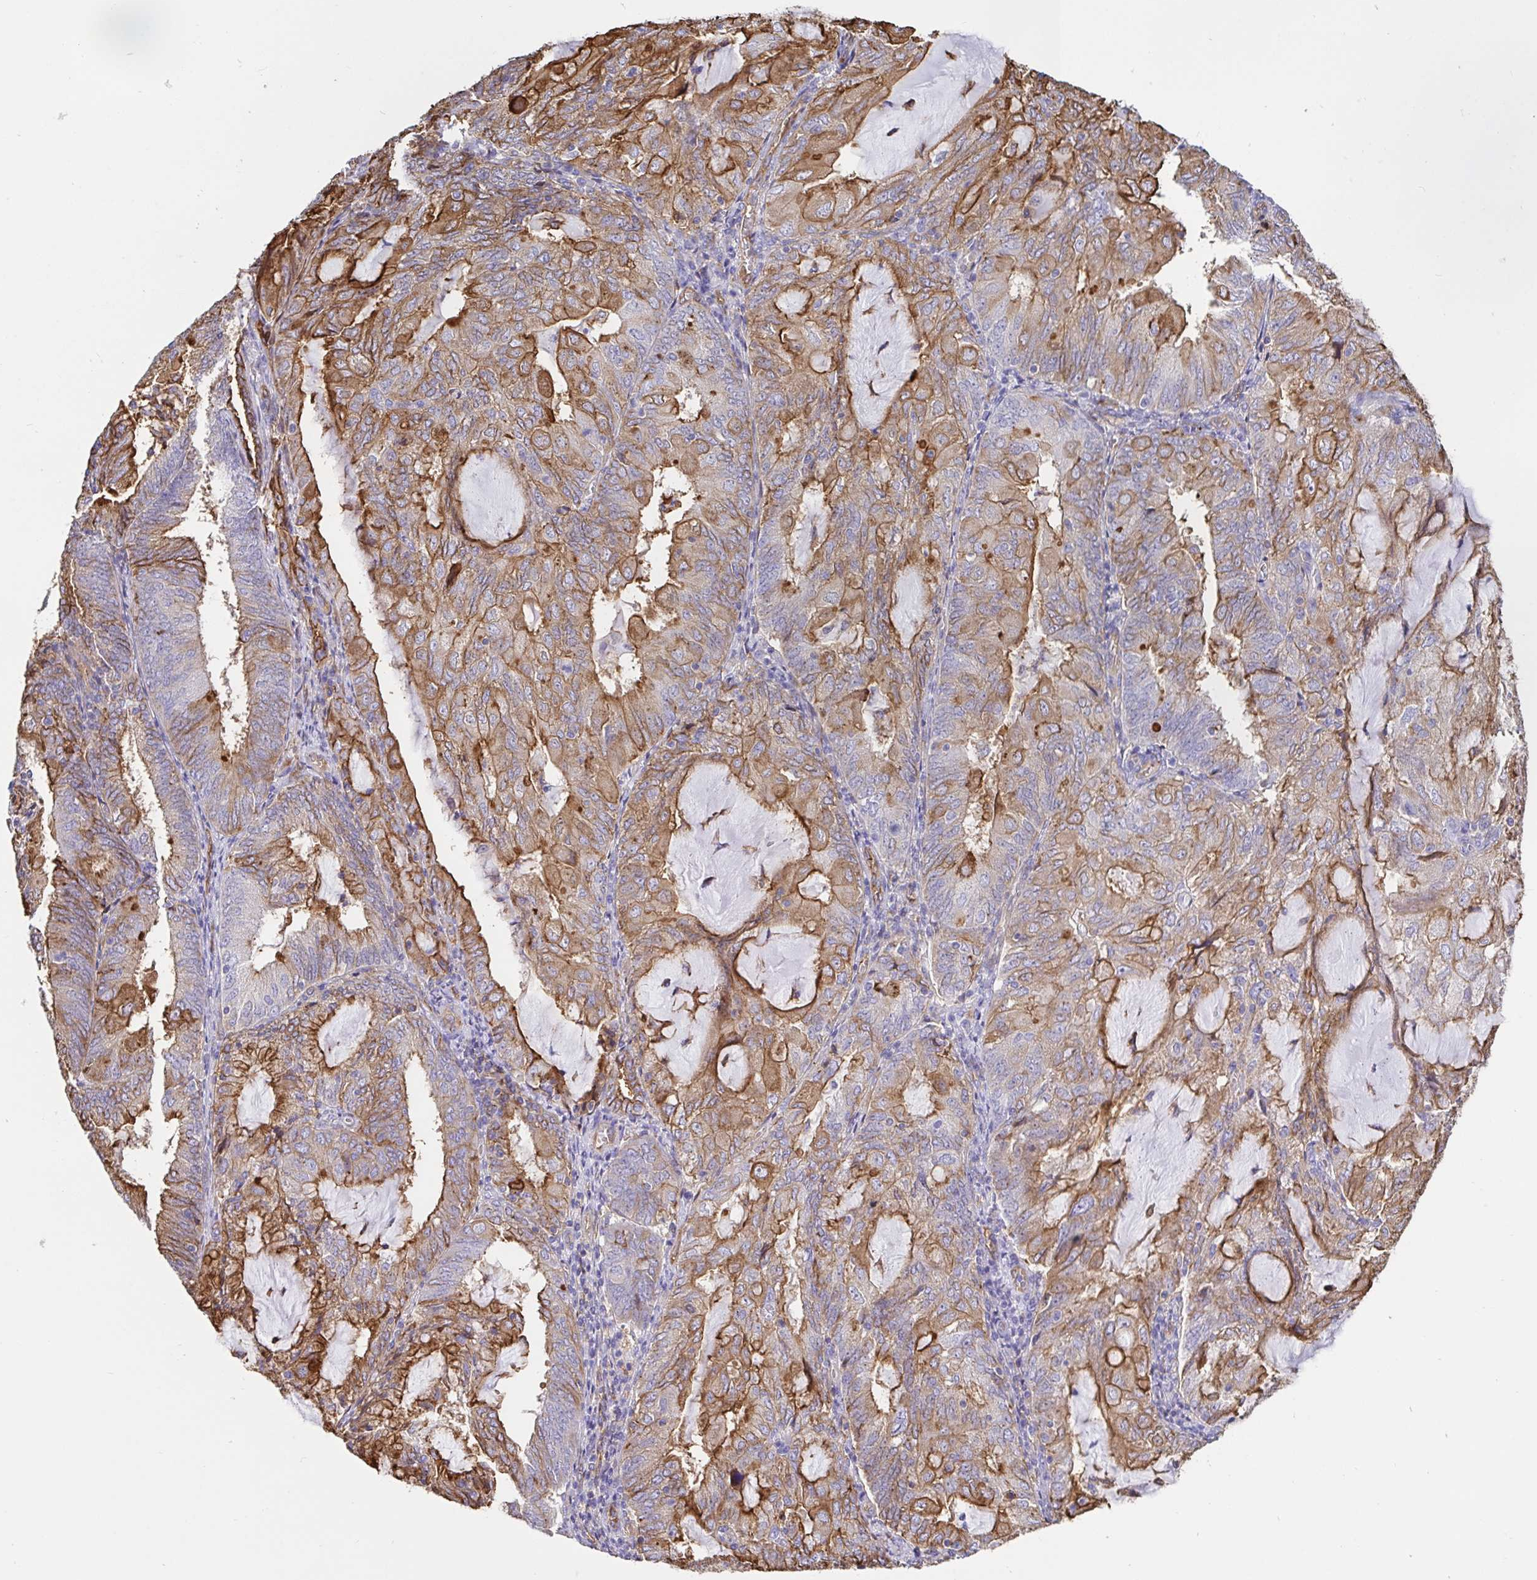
{"staining": {"intensity": "moderate", "quantity": "25%-75%", "location": "cytoplasmic/membranous"}, "tissue": "endometrial cancer", "cell_type": "Tumor cells", "image_type": "cancer", "snomed": [{"axis": "morphology", "description": "Adenocarcinoma, NOS"}, {"axis": "topography", "description": "Endometrium"}], "caption": "Human endometrial cancer stained with a brown dye exhibits moderate cytoplasmic/membranous positive expression in about 25%-75% of tumor cells.", "gene": "ANXA2", "patient": {"sex": "female", "age": 81}}